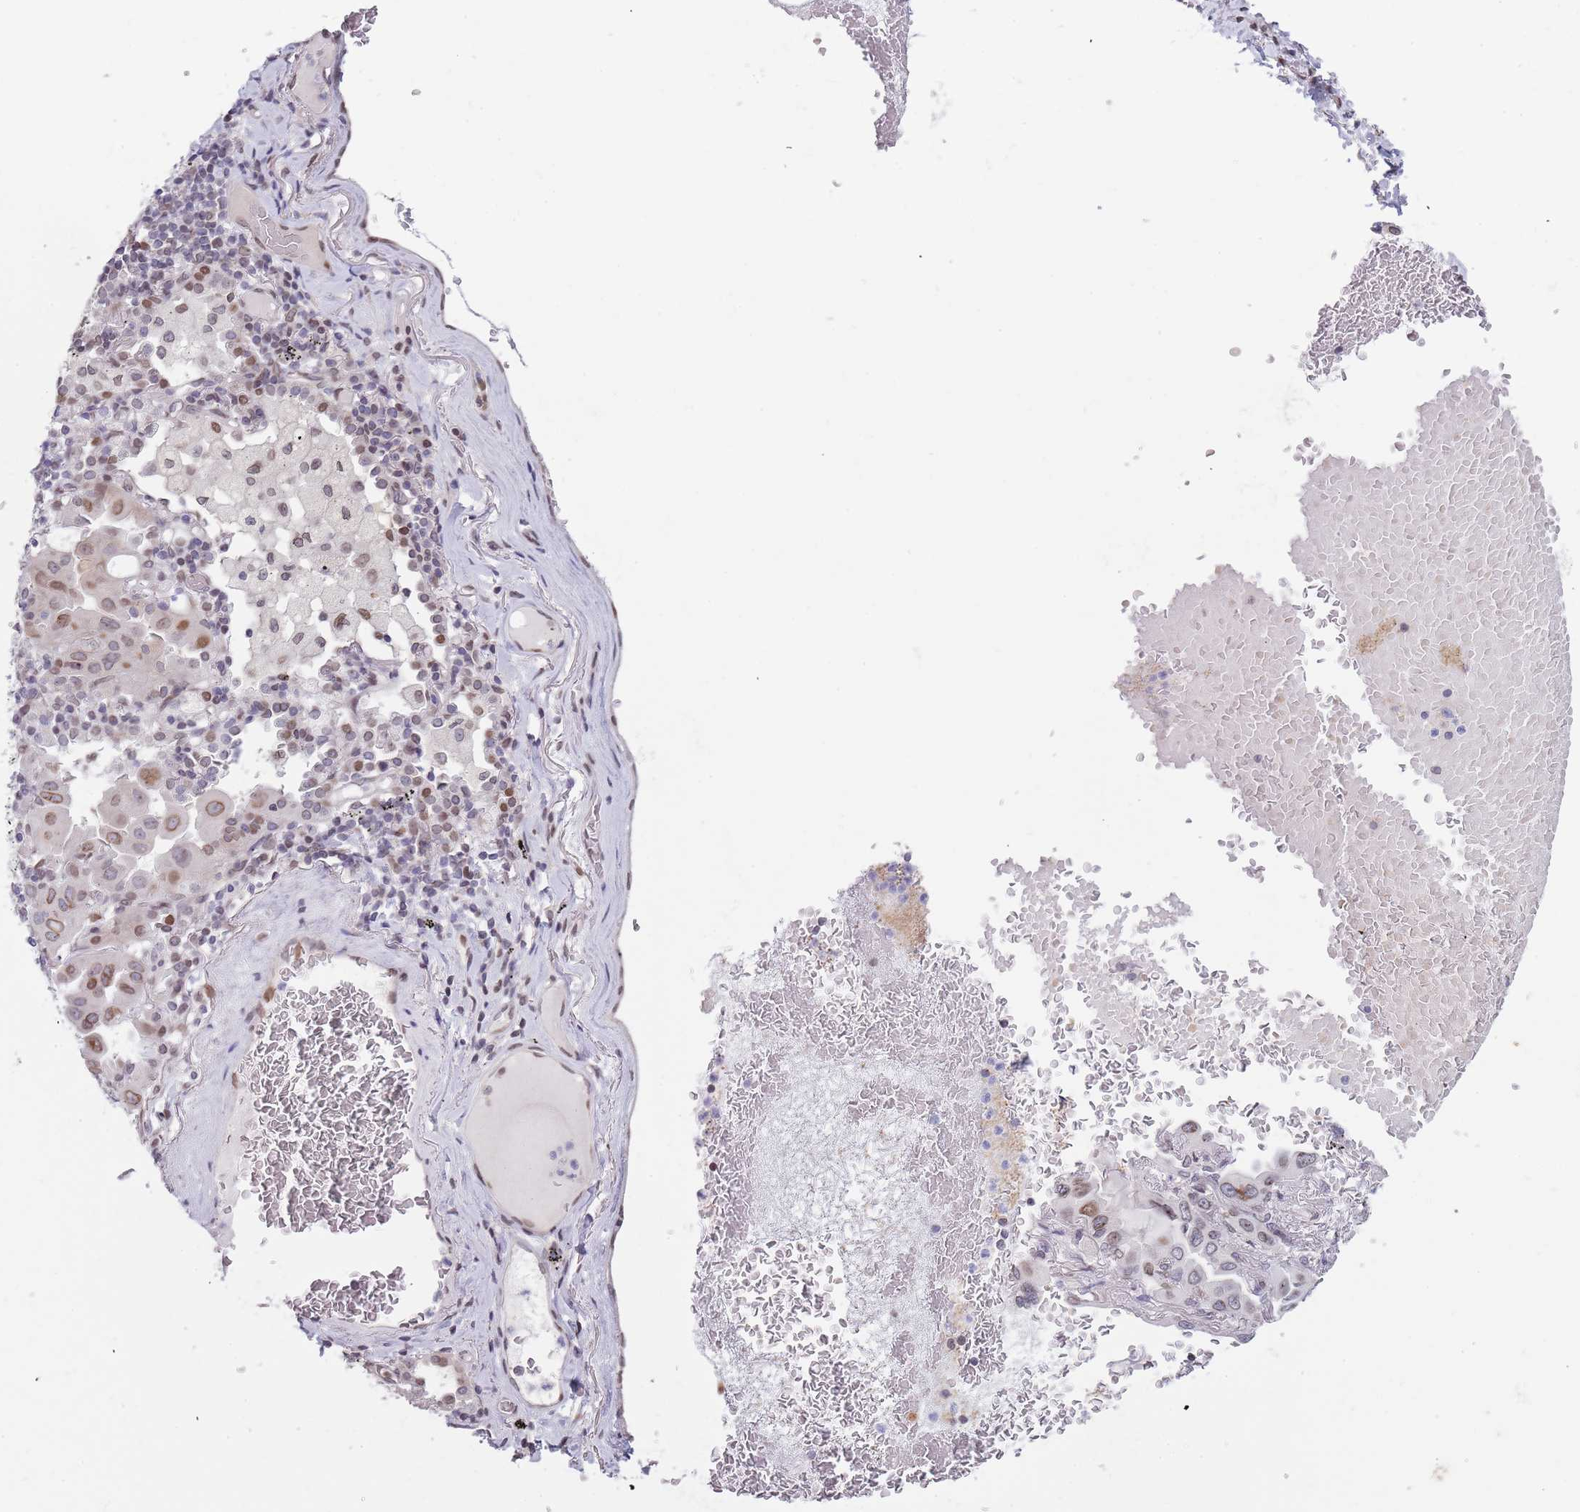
{"staining": {"intensity": "moderate", "quantity": ">75%", "location": "cytoplasmic/membranous,nuclear"}, "tissue": "lung cancer", "cell_type": "Tumor cells", "image_type": "cancer", "snomed": [{"axis": "morphology", "description": "Adenocarcinoma, NOS"}, {"axis": "topography", "description": "Lung"}], "caption": "Protein expression analysis of human lung adenocarcinoma reveals moderate cytoplasmic/membranous and nuclear expression in about >75% of tumor cells. Ihc stains the protein of interest in brown and the nuclei are stained blue.", "gene": "KLHDC2", "patient": {"sex": "male", "age": 64}}